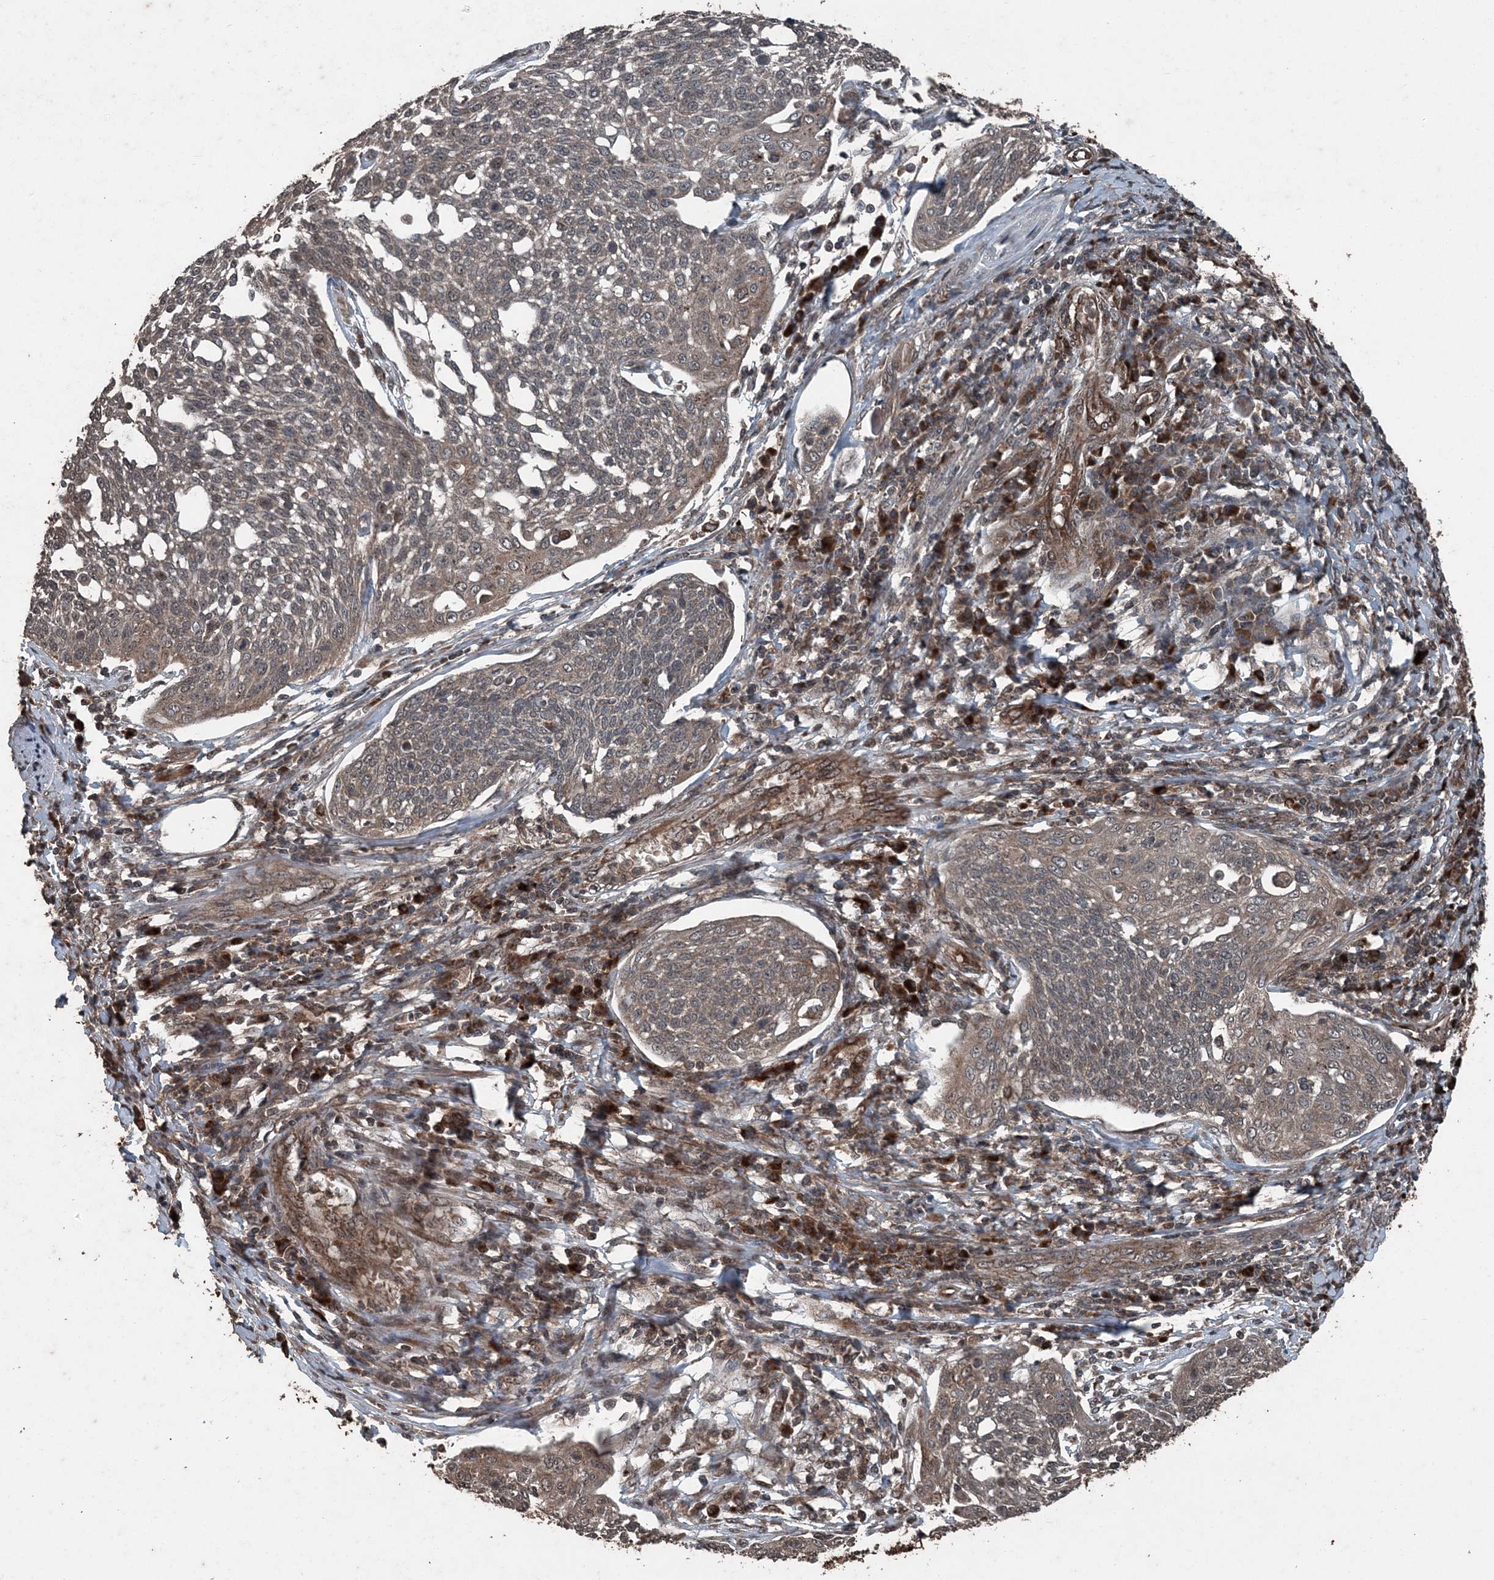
{"staining": {"intensity": "weak", "quantity": "<25%", "location": "cytoplasmic/membranous"}, "tissue": "cervical cancer", "cell_type": "Tumor cells", "image_type": "cancer", "snomed": [{"axis": "morphology", "description": "Squamous cell carcinoma, NOS"}, {"axis": "topography", "description": "Cervix"}], "caption": "Tumor cells are negative for protein expression in human squamous cell carcinoma (cervical).", "gene": "CFL1", "patient": {"sex": "female", "age": 34}}